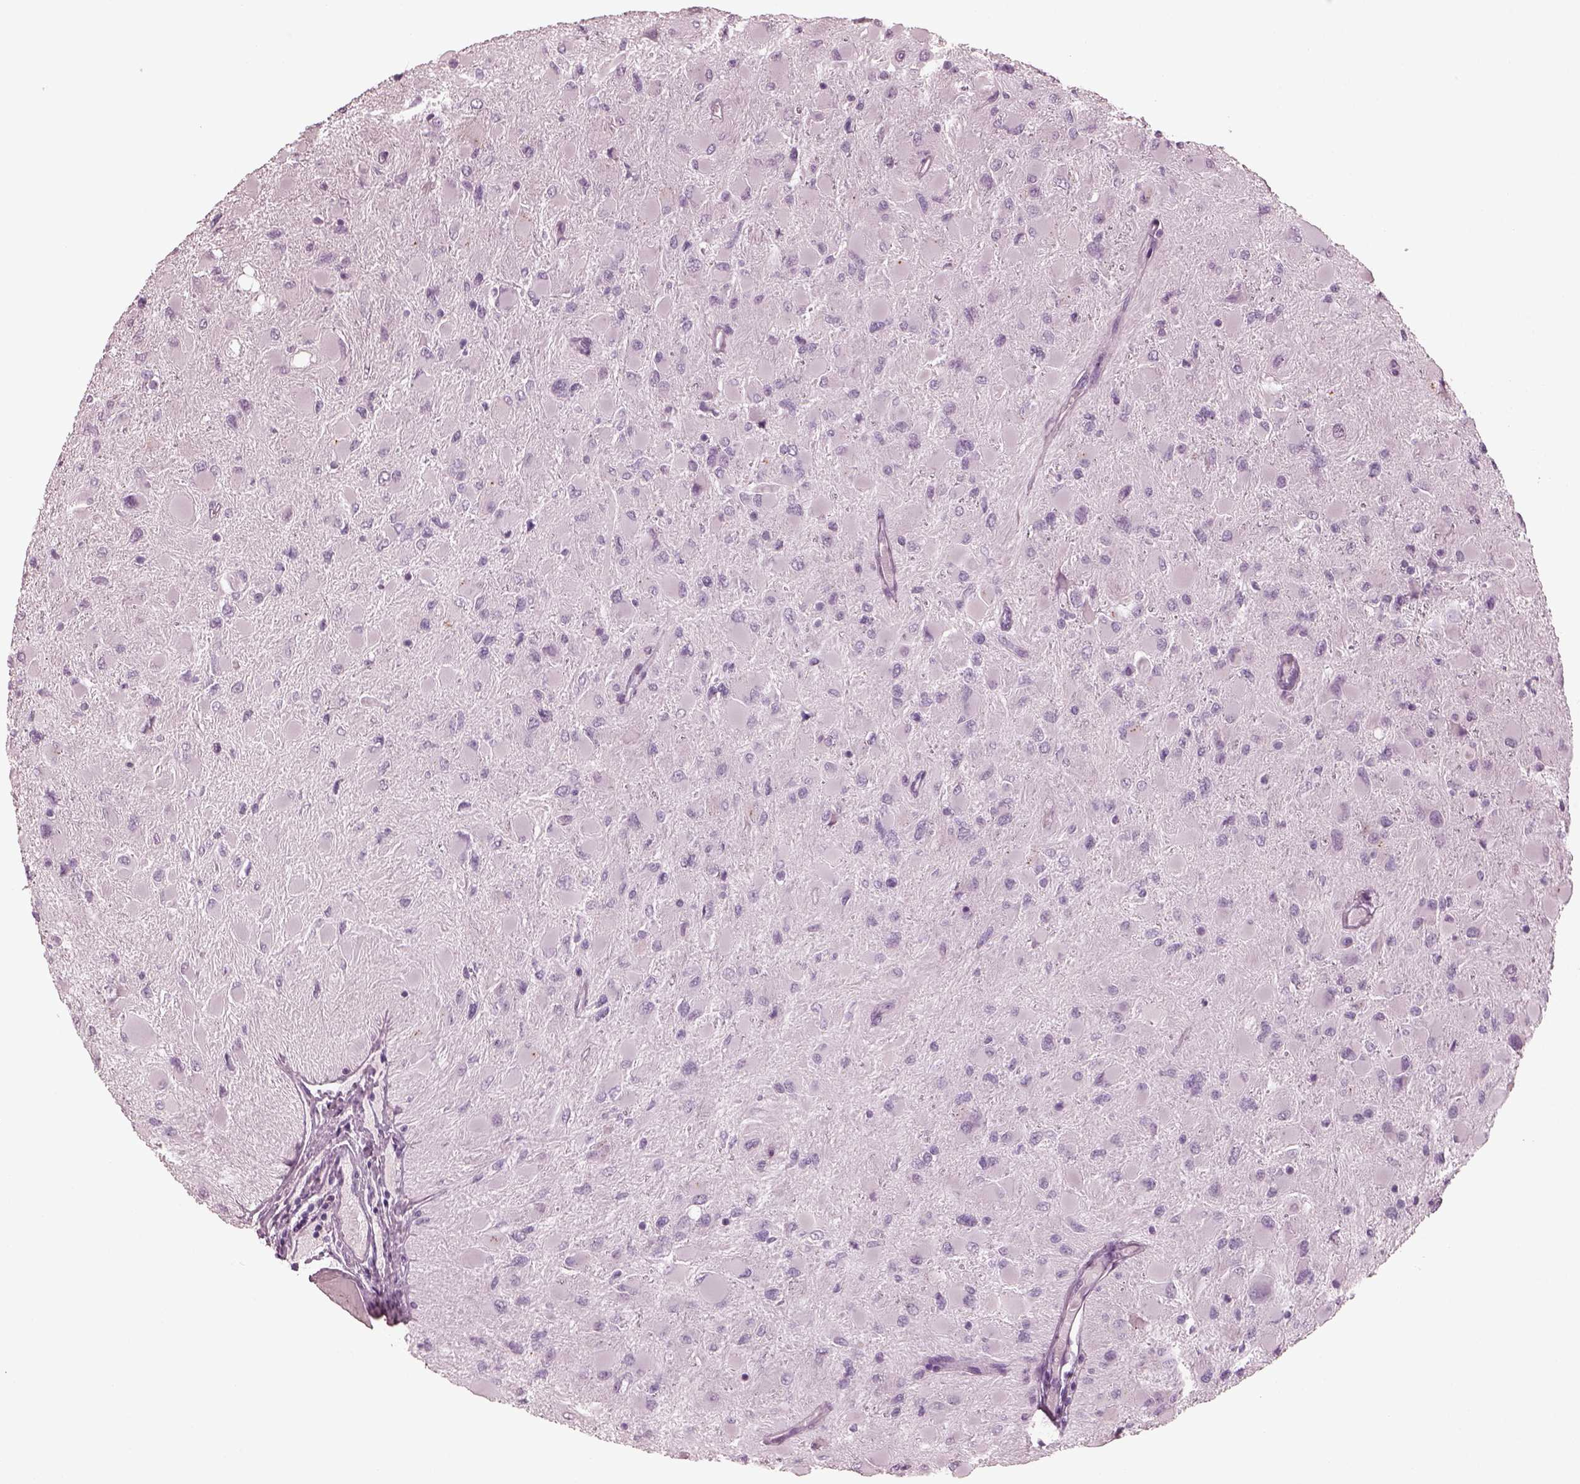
{"staining": {"intensity": "negative", "quantity": "none", "location": "none"}, "tissue": "glioma", "cell_type": "Tumor cells", "image_type": "cancer", "snomed": [{"axis": "morphology", "description": "Glioma, malignant, High grade"}, {"axis": "topography", "description": "Cerebral cortex"}], "caption": "This is an IHC micrograph of glioma. There is no expression in tumor cells.", "gene": "C2orf81", "patient": {"sex": "female", "age": 36}}